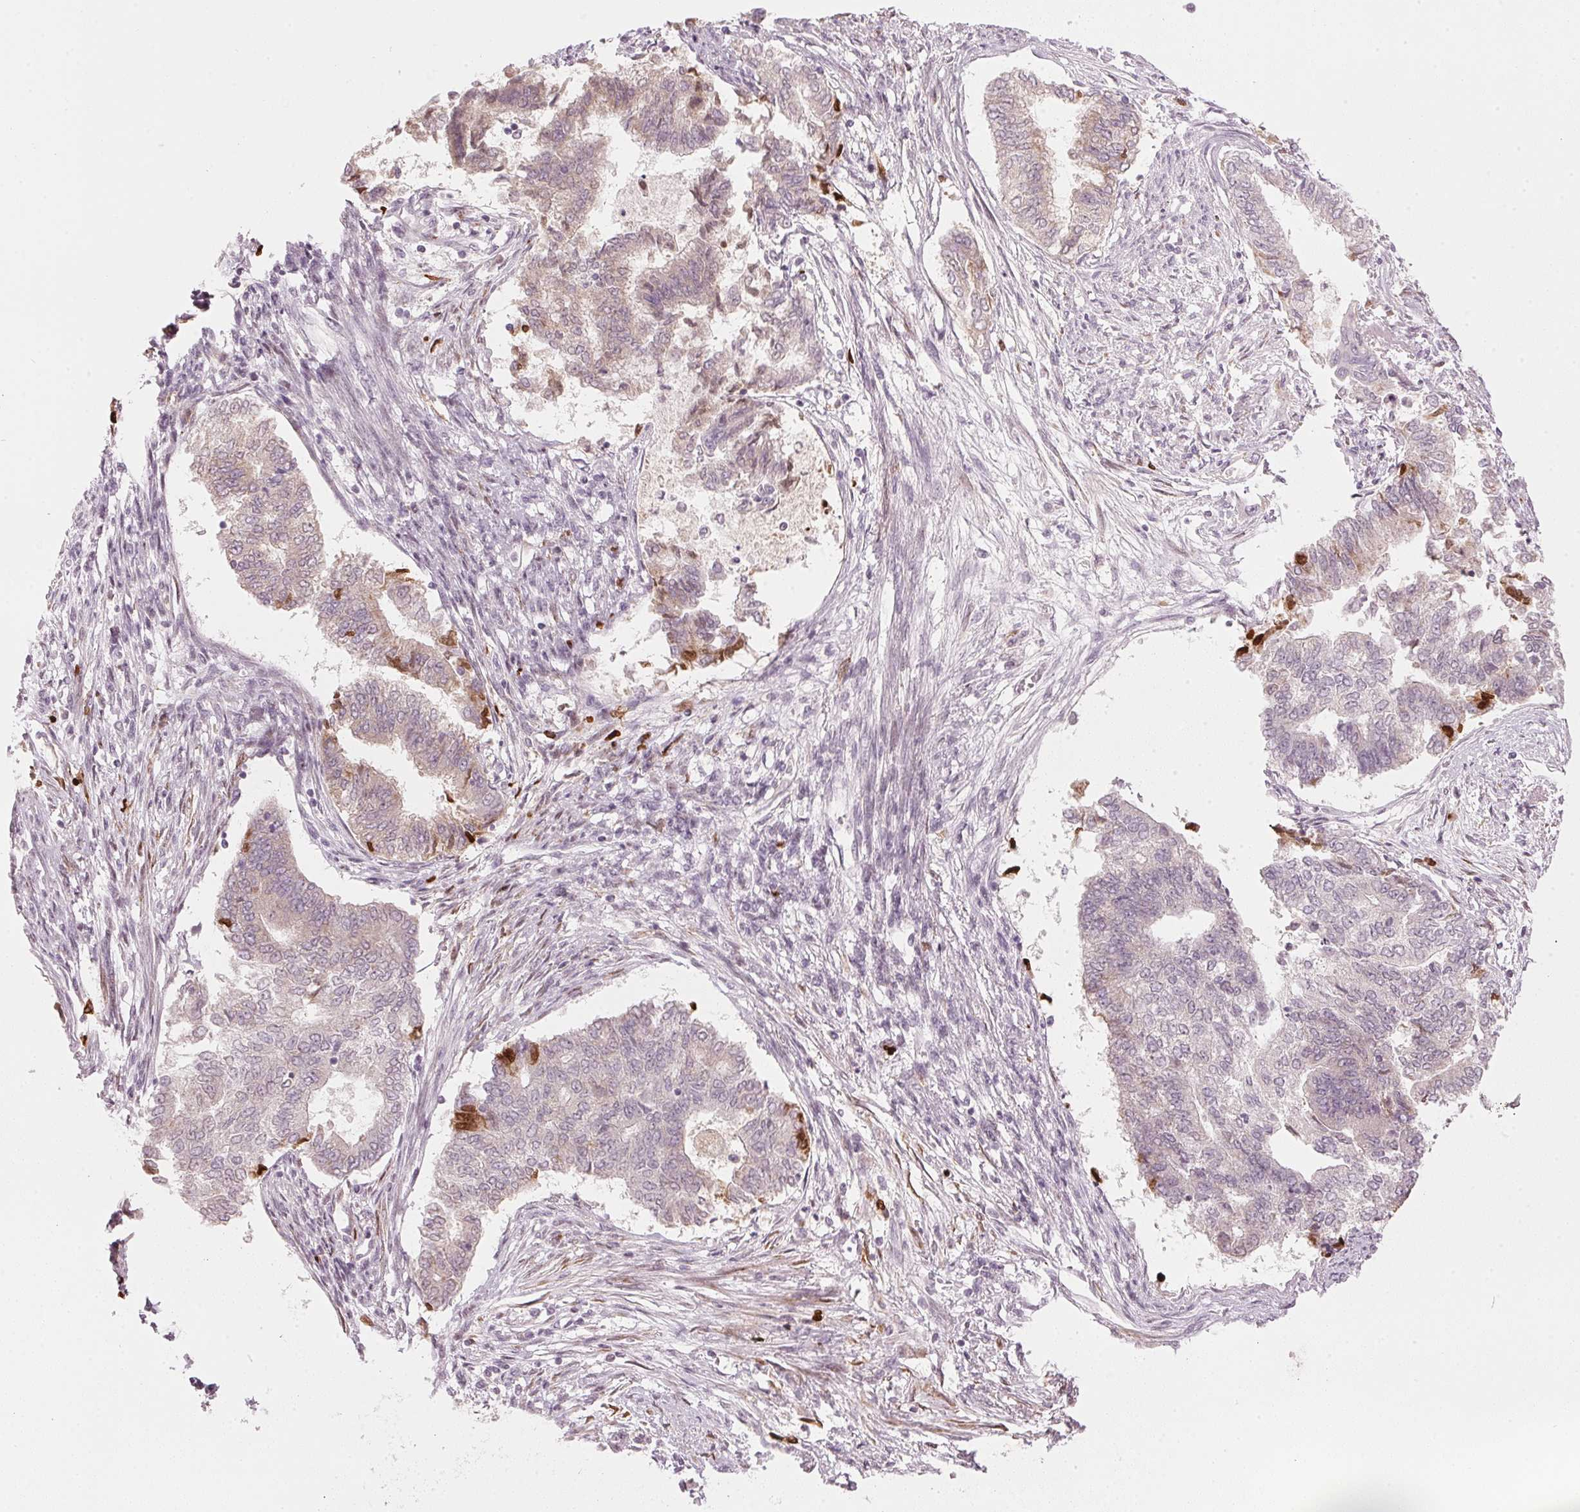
{"staining": {"intensity": "negative", "quantity": "none", "location": "none"}, "tissue": "endometrial cancer", "cell_type": "Tumor cells", "image_type": "cancer", "snomed": [{"axis": "morphology", "description": "Adenocarcinoma, NOS"}, {"axis": "topography", "description": "Endometrium"}], "caption": "This is an immunohistochemistry image of adenocarcinoma (endometrial). There is no positivity in tumor cells.", "gene": "SFRP4", "patient": {"sex": "female", "age": 65}}